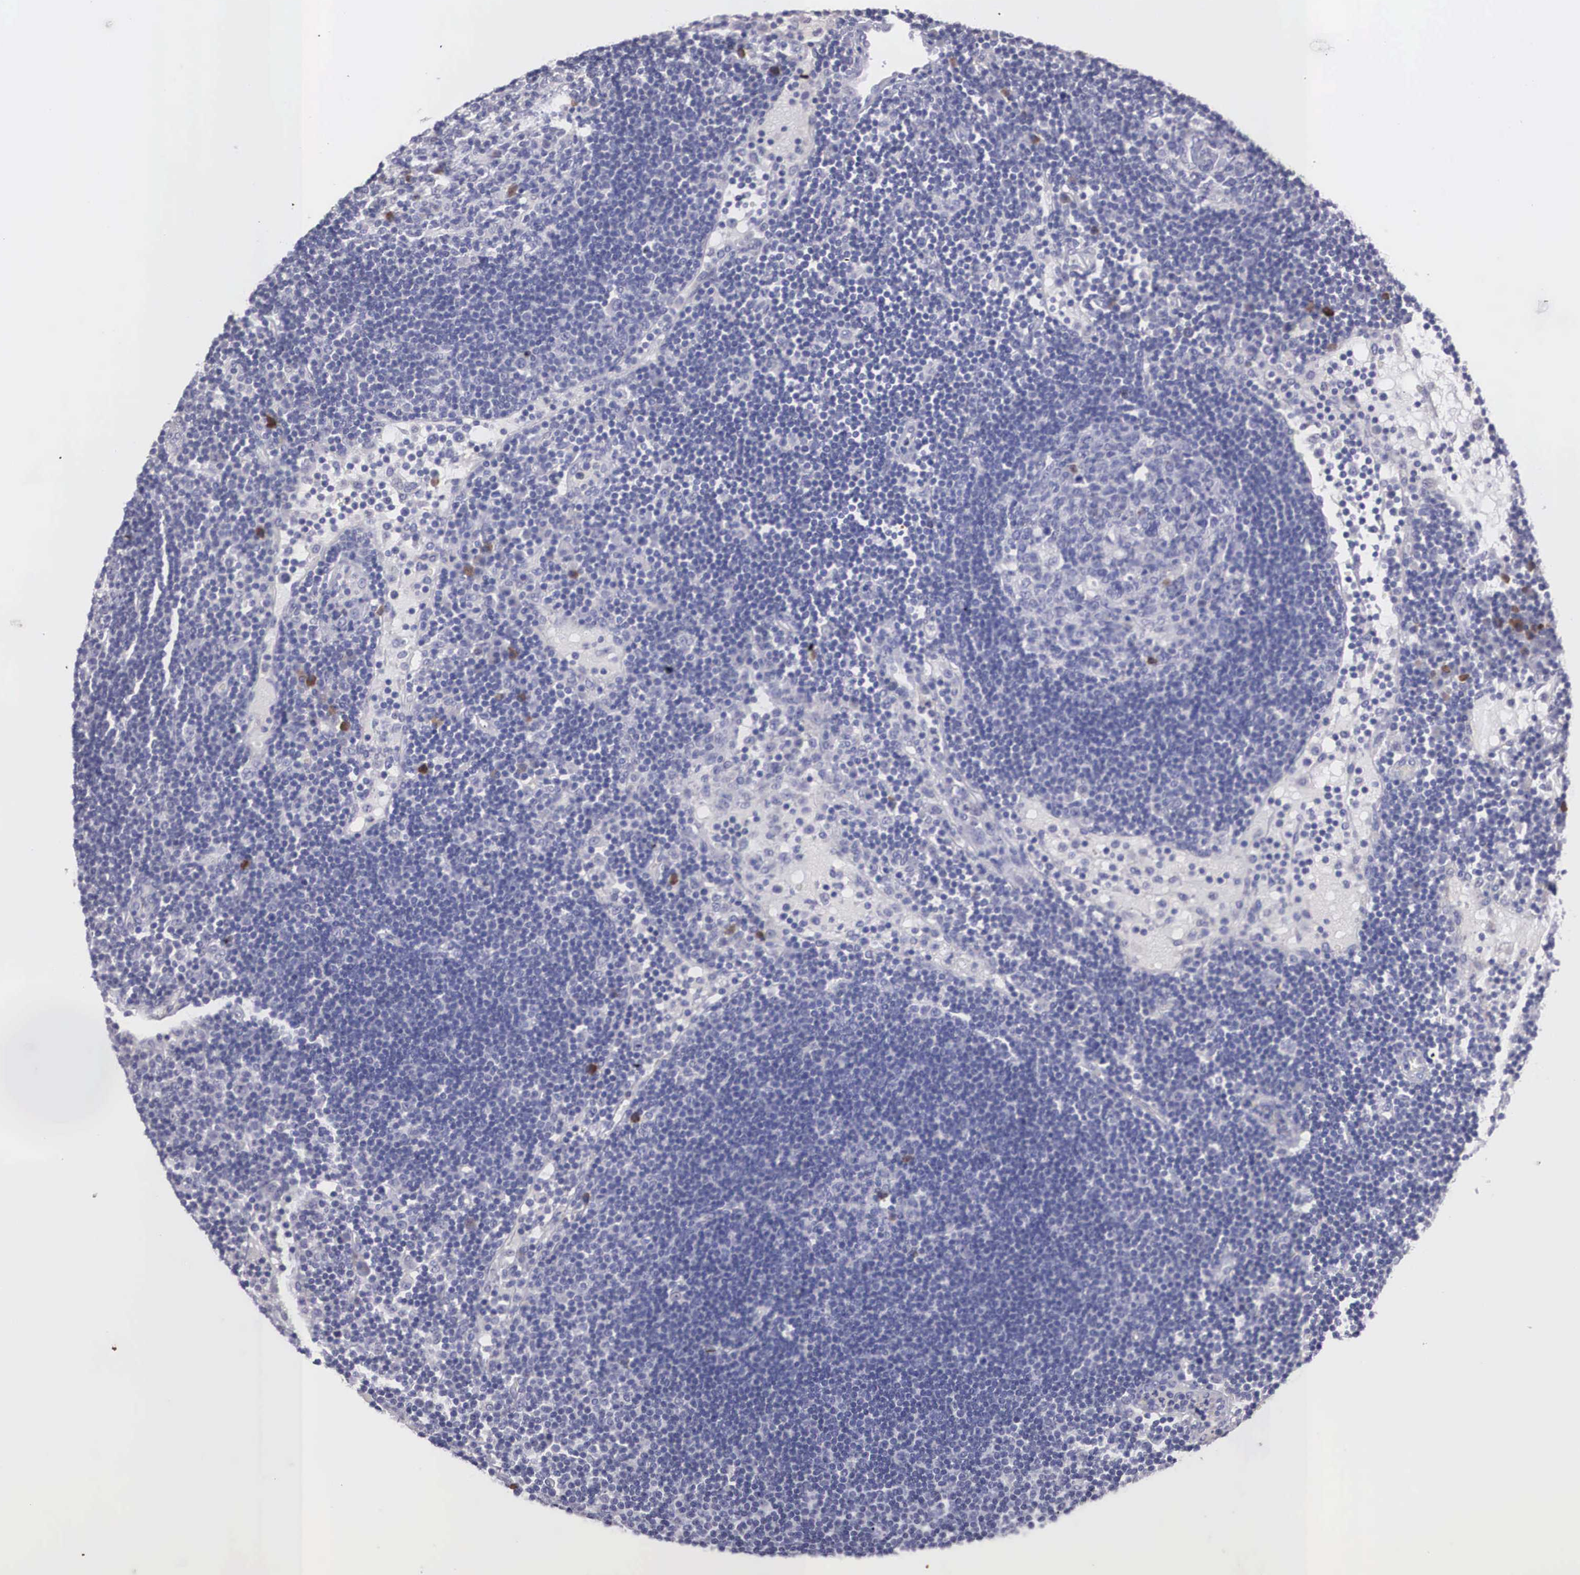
{"staining": {"intensity": "negative", "quantity": "none", "location": "none"}, "tissue": "lymph node", "cell_type": "Germinal center cells", "image_type": "normal", "snomed": [{"axis": "morphology", "description": "Normal tissue, NOS"}, {"axis": "topography", "description": "Lymph node"}], "caption": "This is a photomicrograph of IHC staining of benign lymph node, which shows no expression in germinal center cells. (DAB immunohistochemistry (IHC) with hematoxylin counter stain).", "gene": "REPS2", "patient": {"sex": "male", "age": 54}}